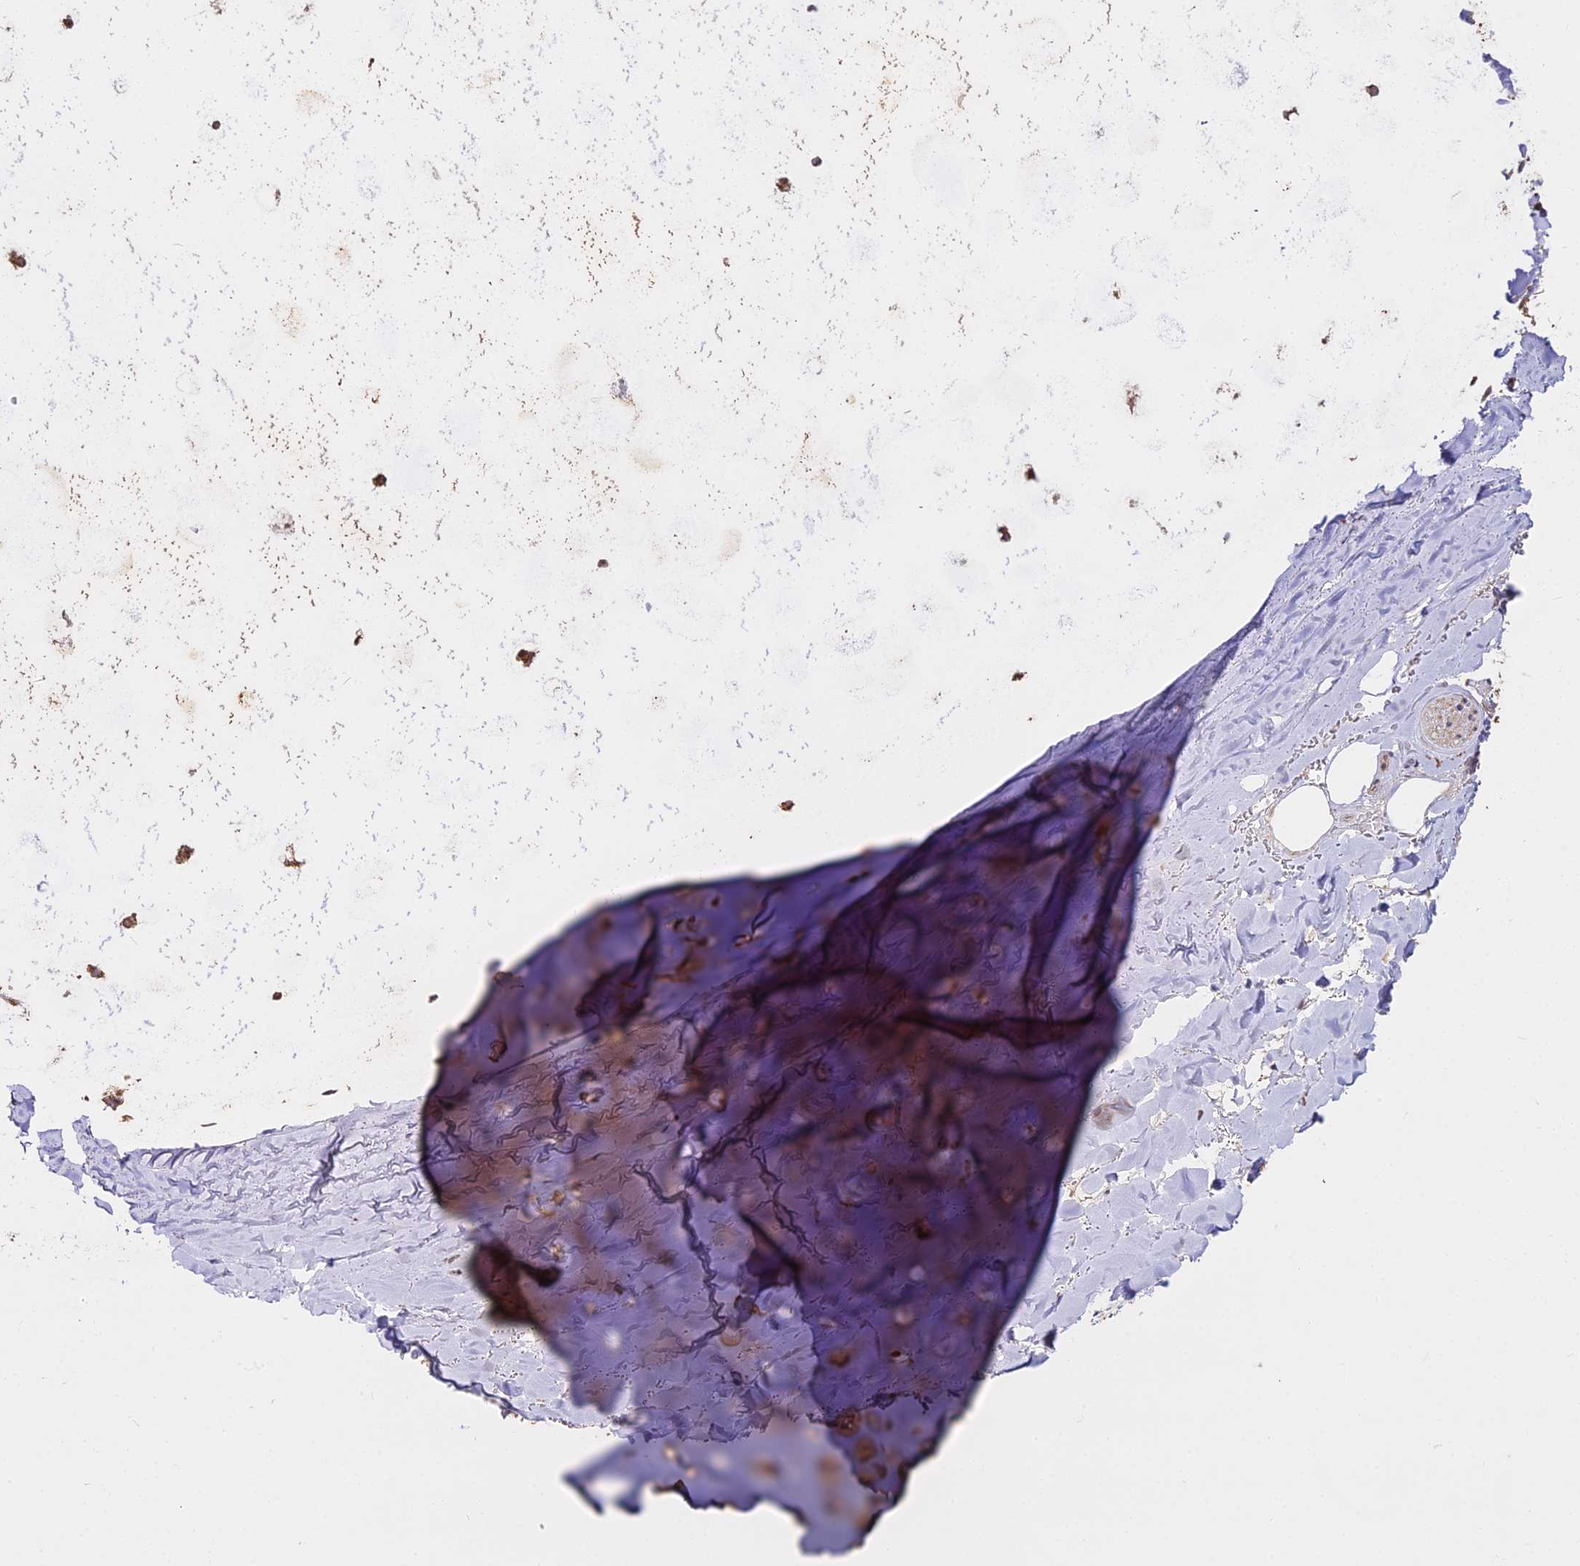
{"staining": {"intensity": "weak", "quantity": "<25%", "location": "cytoplasmic/membranous"}, "tissue": "adipose tissue", "cell_type": "Adipocytes", "image_type": "normal", "snomed": [{"axis": "morphology", "description": "Normal tissue, NOS"}, {"axis": "topography", "description": "Cartilage tissue"}], "caption": "The histopathology image exhibits no staining of adipocytes in benign adipose tissue.", "gene": "METTL13", "patient": {"sex": "male", "age": 66}}